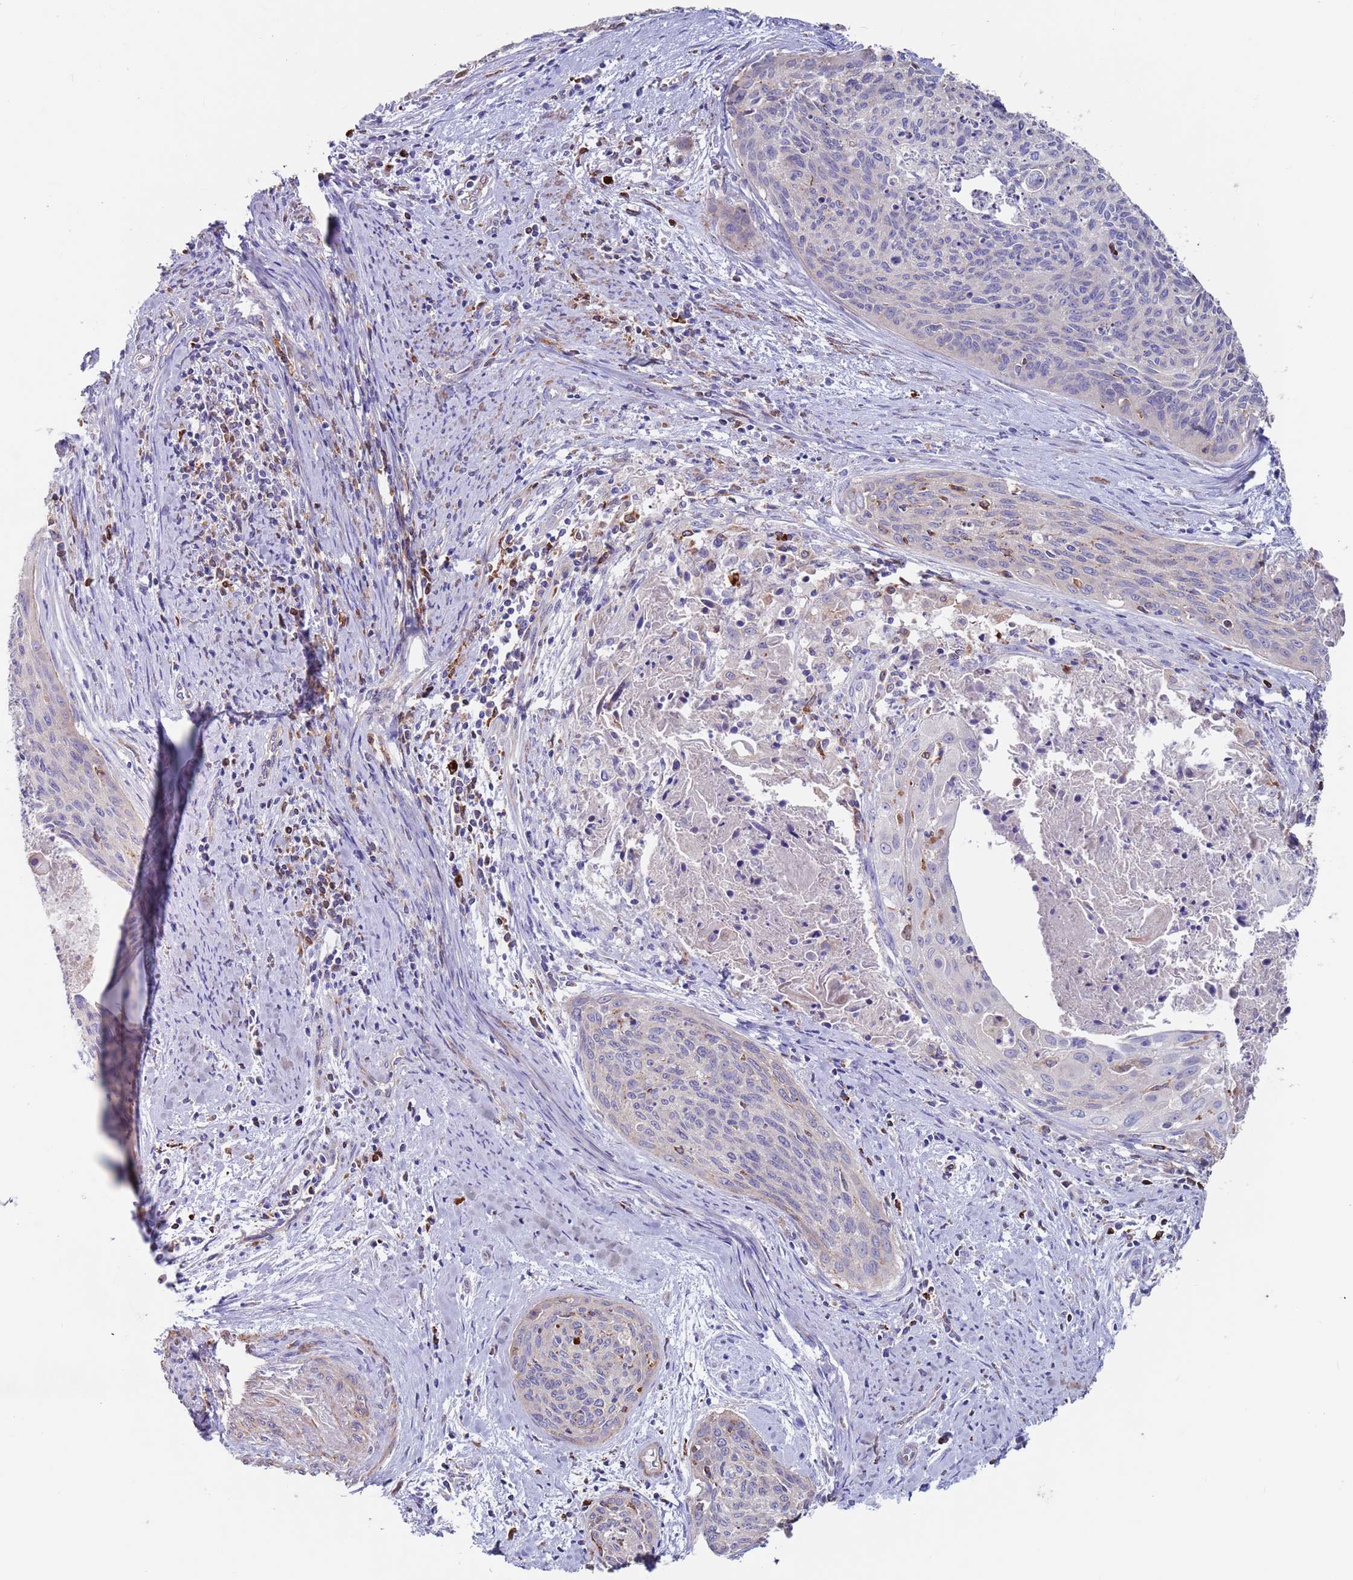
{"staining": {"intensity": "negative", "quantity": "none", "location": "none"}, "tissue": "cervical cancer", "cell_type": "Tumor cells", "image_type": "cancer", "snomed": [{"axis": "morphology", "description": "Squamous cell carcinoma, NOS"}, {"axis": "topography", "description": "Cervix"}], "caption": "An immunohistochemistry photomicrograph of cervical cancer (squamous cell carcinoma) is shown. There is no staining in tumor cells of cervical cancer (squamous cell carcinoma). (IHC, brightfield microscopy, high magnification).", "gene": "GREB1L", "patient": {"sex": "female", "age": 55}}